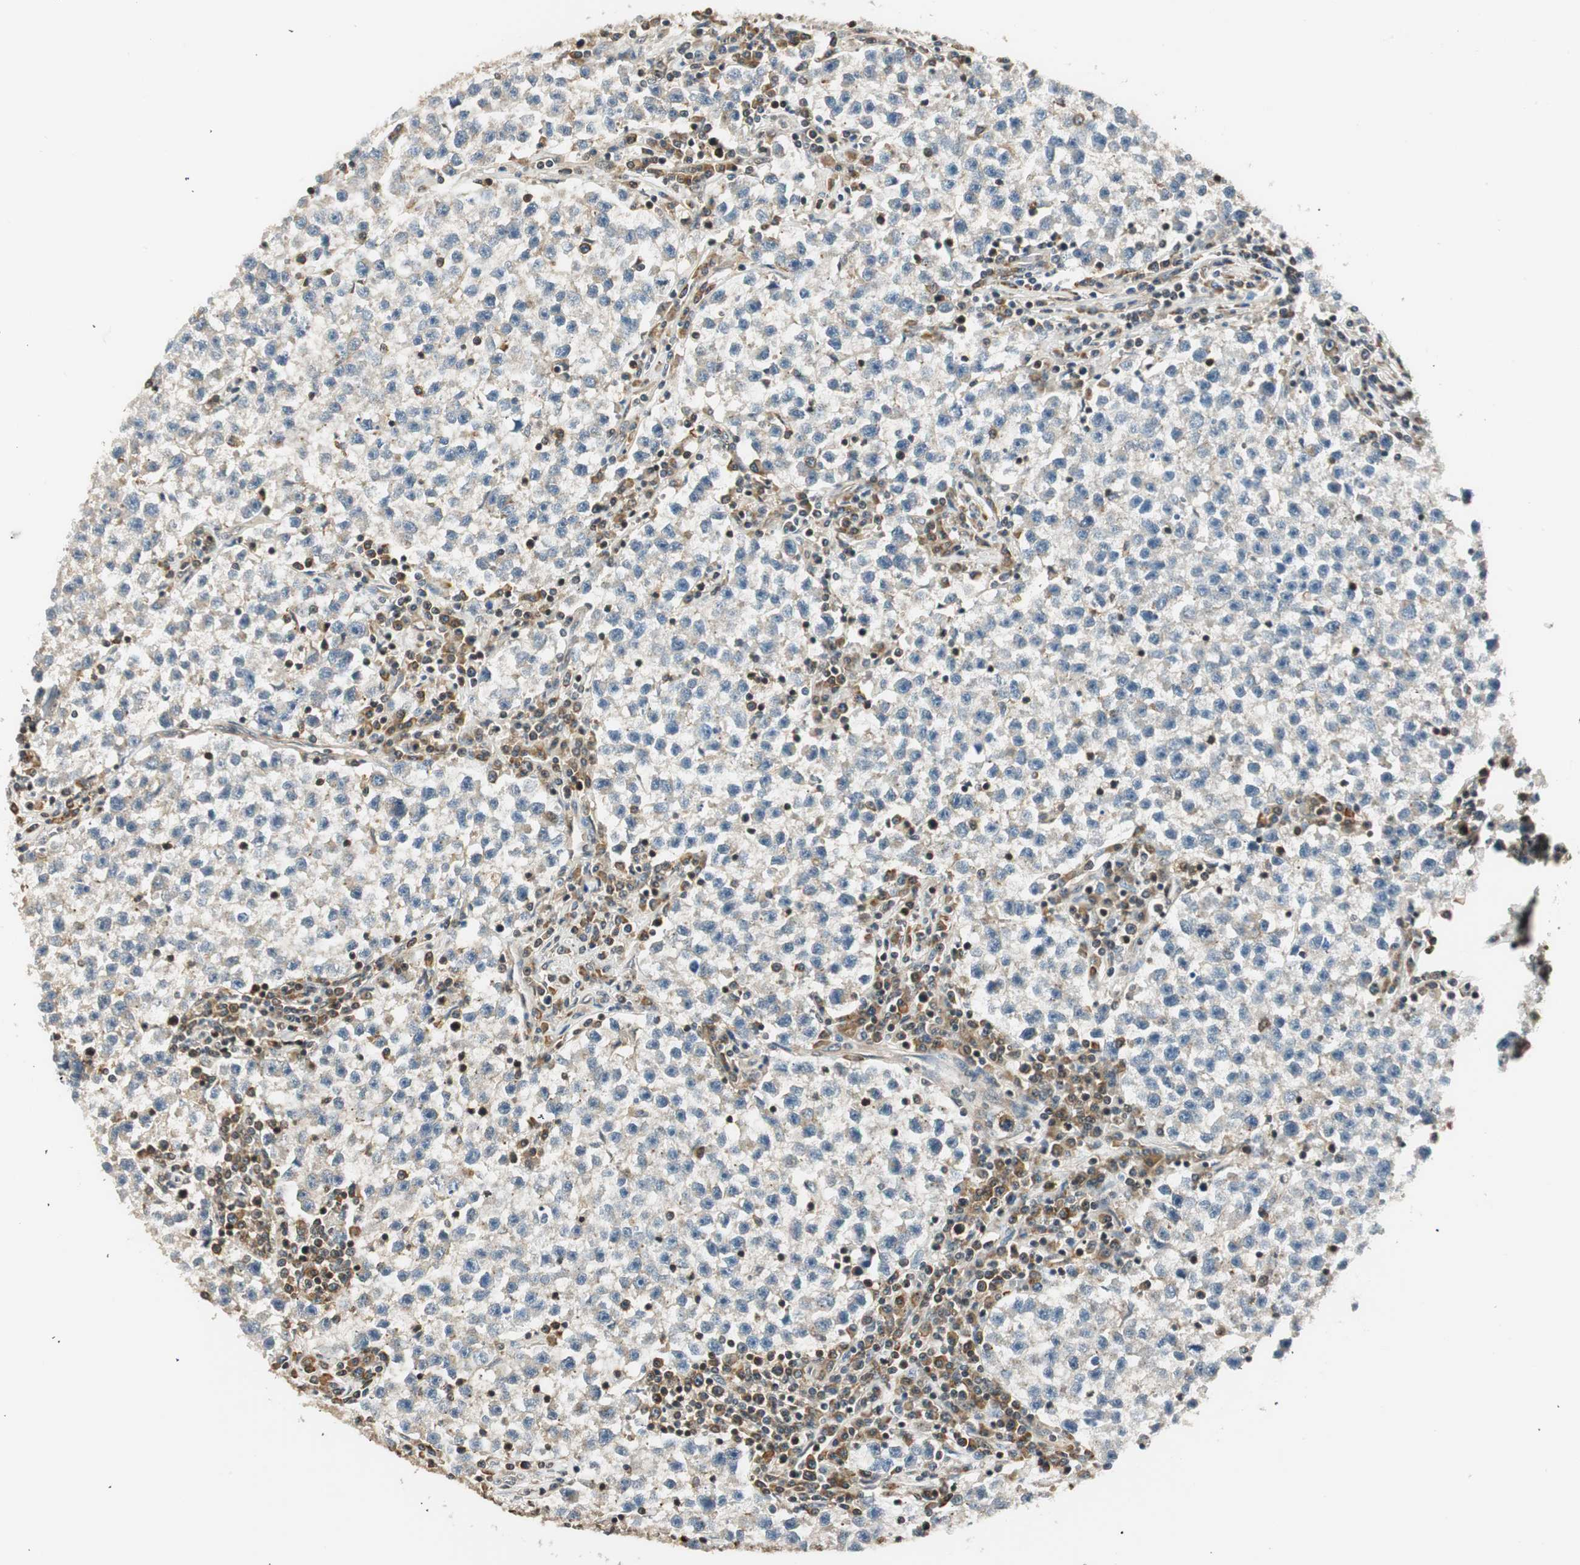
{"staining": {"intensity": "weak", "quantity": "<25%", "location": "cytoplasmic/membranous"}, "tissue": "testis cancer", "cell_type": "Tumor cells", "image_type": "cancer", "snomed": [{"axis": "morphology", "description": "Seminoma, NOS"}, {"axis": "topography", "description": "Testis"}], "caption": "High magnification brightfield microscopy of testis cancer (seminoma) stained with DAB (brown) and counterstained with hematoxylin (blue): tumor cells show no significant expression.", "gene": "RING1", "patient": {"sex": "male", "age": 22}}